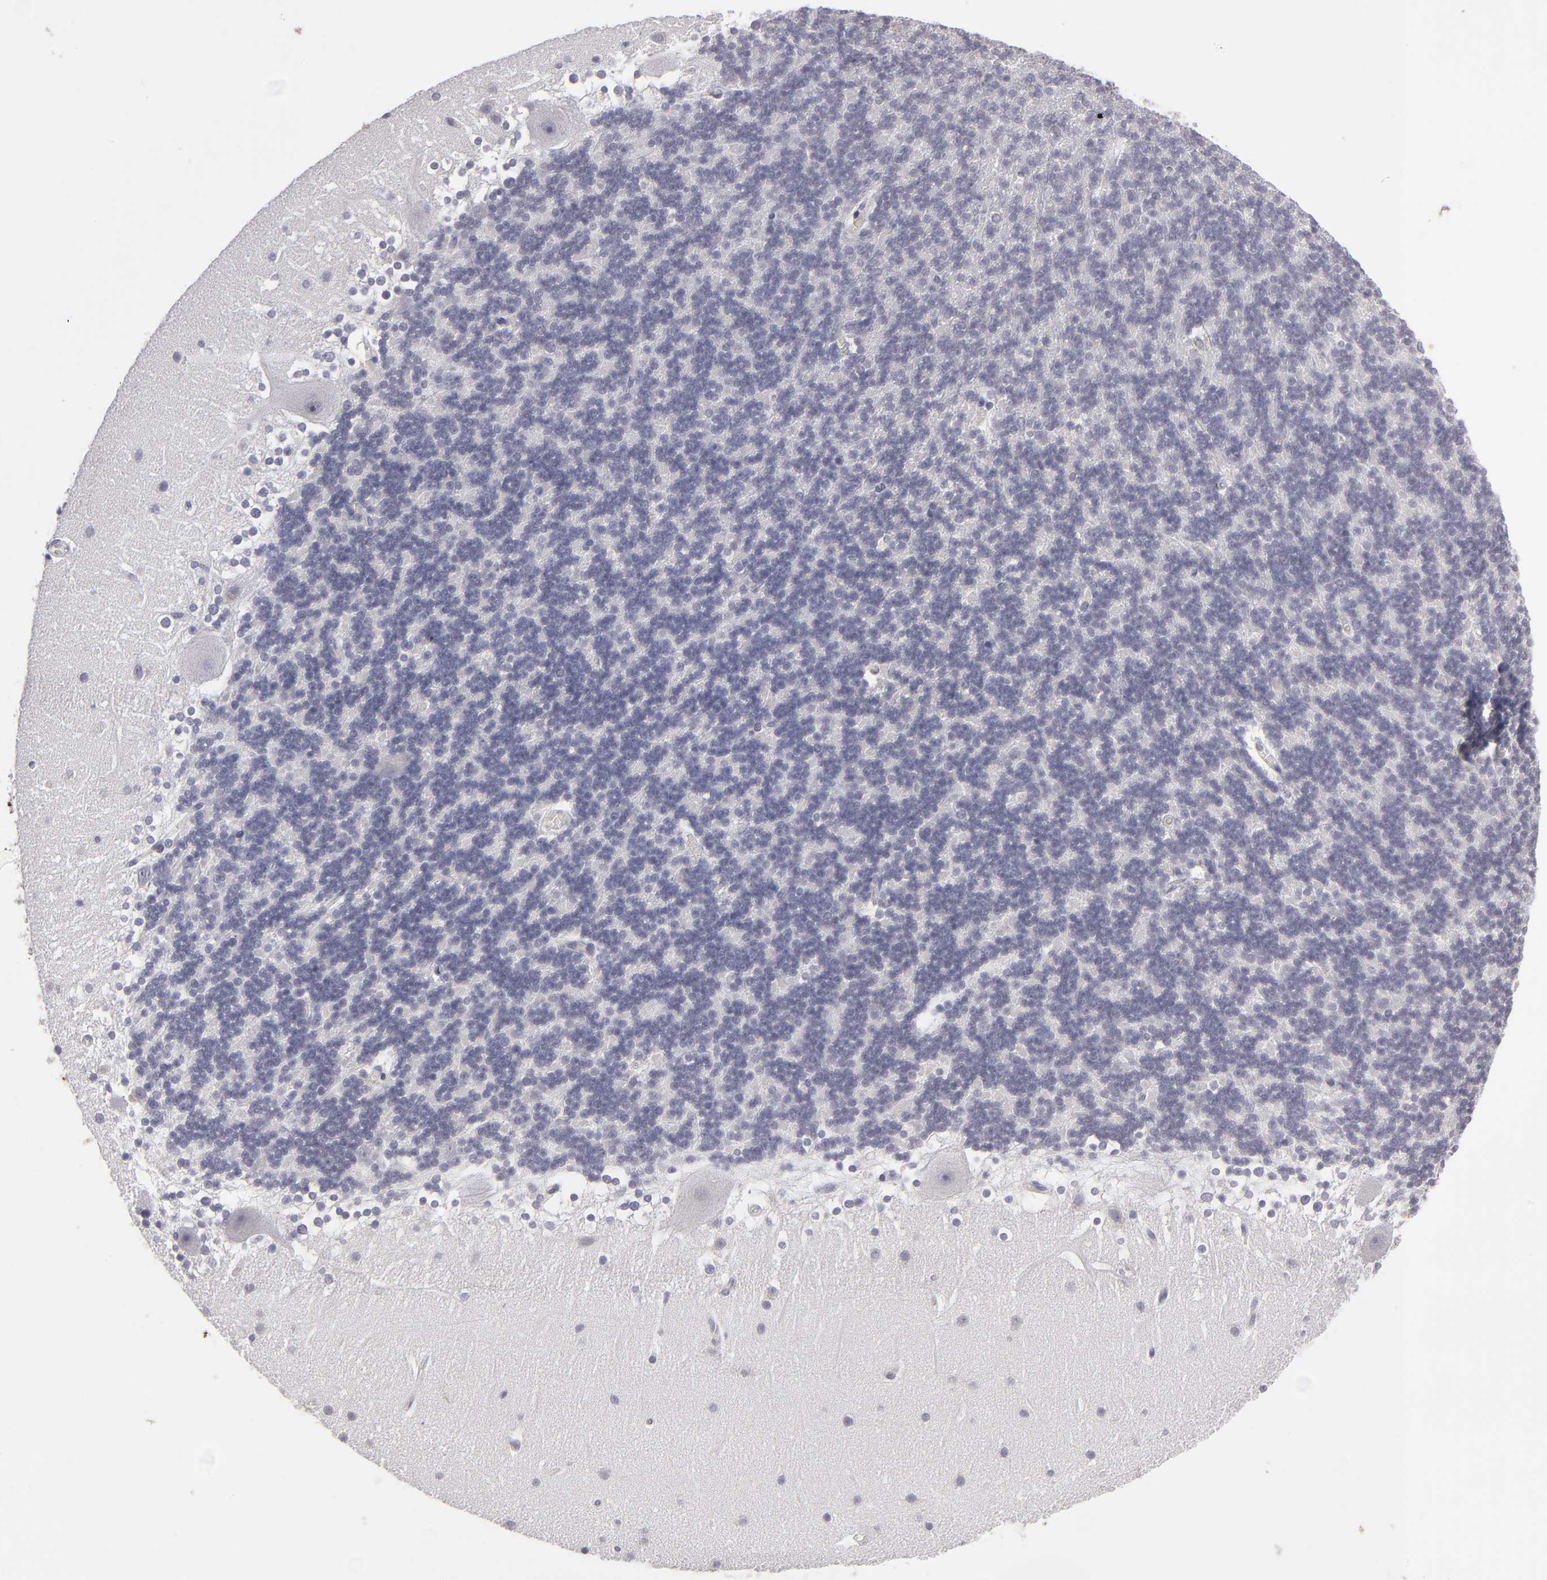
{"staining": {"intensity": "negative", "quantity": "none", "location": "none"}, "tissue": "cerebellum", "cell_type": "Cells in granular layer", "image_type": "normal", "snomed": [{"axis": "morphology", "description": "Normal tissue, NOS"}, {"axis": "topography", "description": "Cerebellum"}], "caption": "Immunohistochemical staining of unremarkable human cerebellum displays no significant staining in cells in granular layer. (Brightfield microscopy of DAB immunohistochemistry at high magnification).", "gene": "ZNF175", "patient": {"sex": "female", "age": 19}}